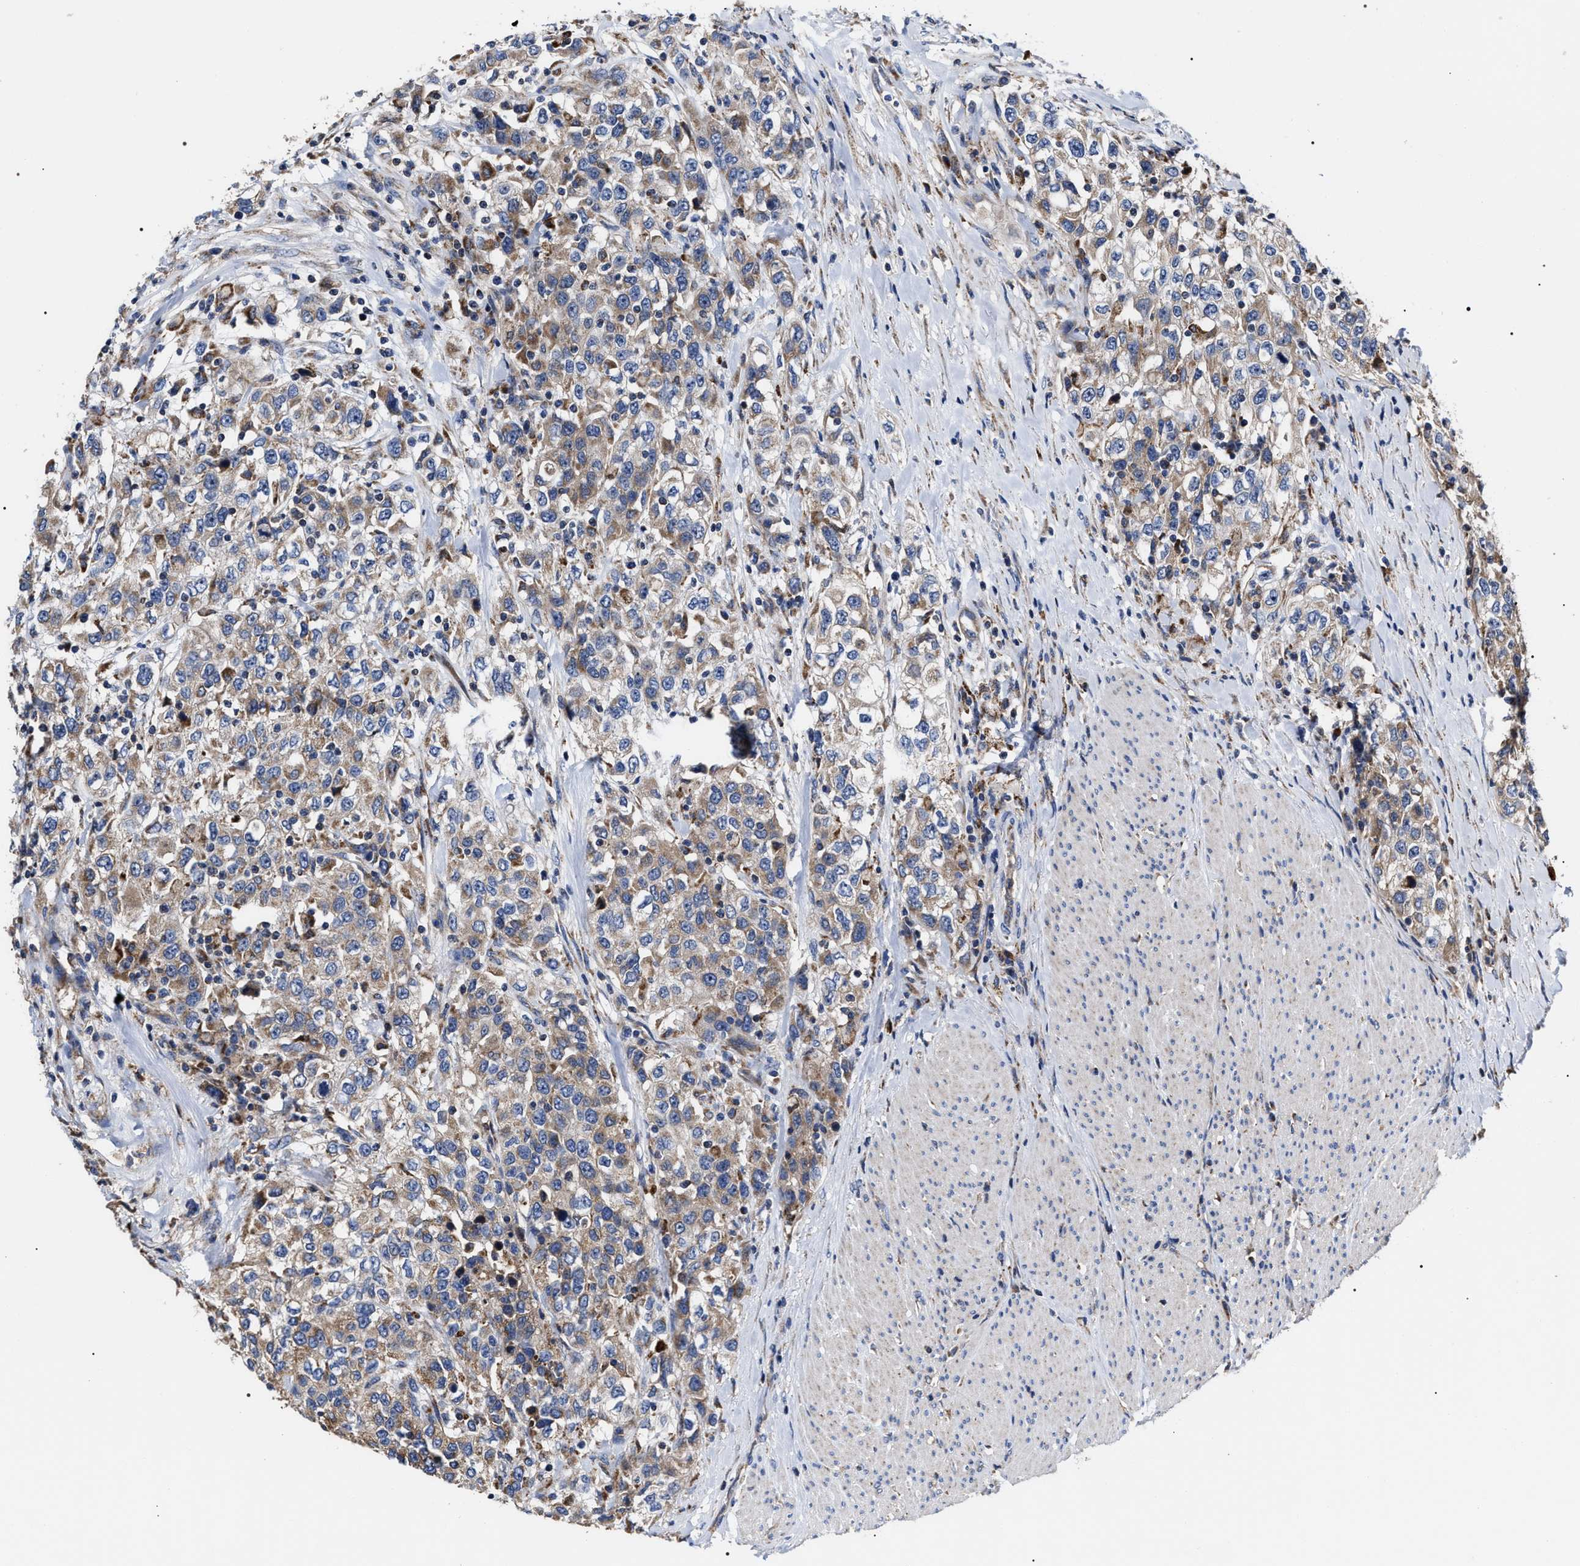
{"staining": {"intensity": "moderate", "quantity": ">75%", "location": "cytoplasmic/membranous"}, "tissue": "urothelial cancer", "cell_type": "Tumor cells", "image_type": "cancer", "snomed": [{"axis": "morphology", "description": "Urothelial carcinoma, High grade"}, {"axis": "topography", "description": "Urinary bladder"}], "caption": "Moderate cytoplasmic/membranous expression is appreciated in about >75% of tumor cells in urothelial cancer.", "gene": "MACC1", "patient": {"sex": "female", "age": 80}}